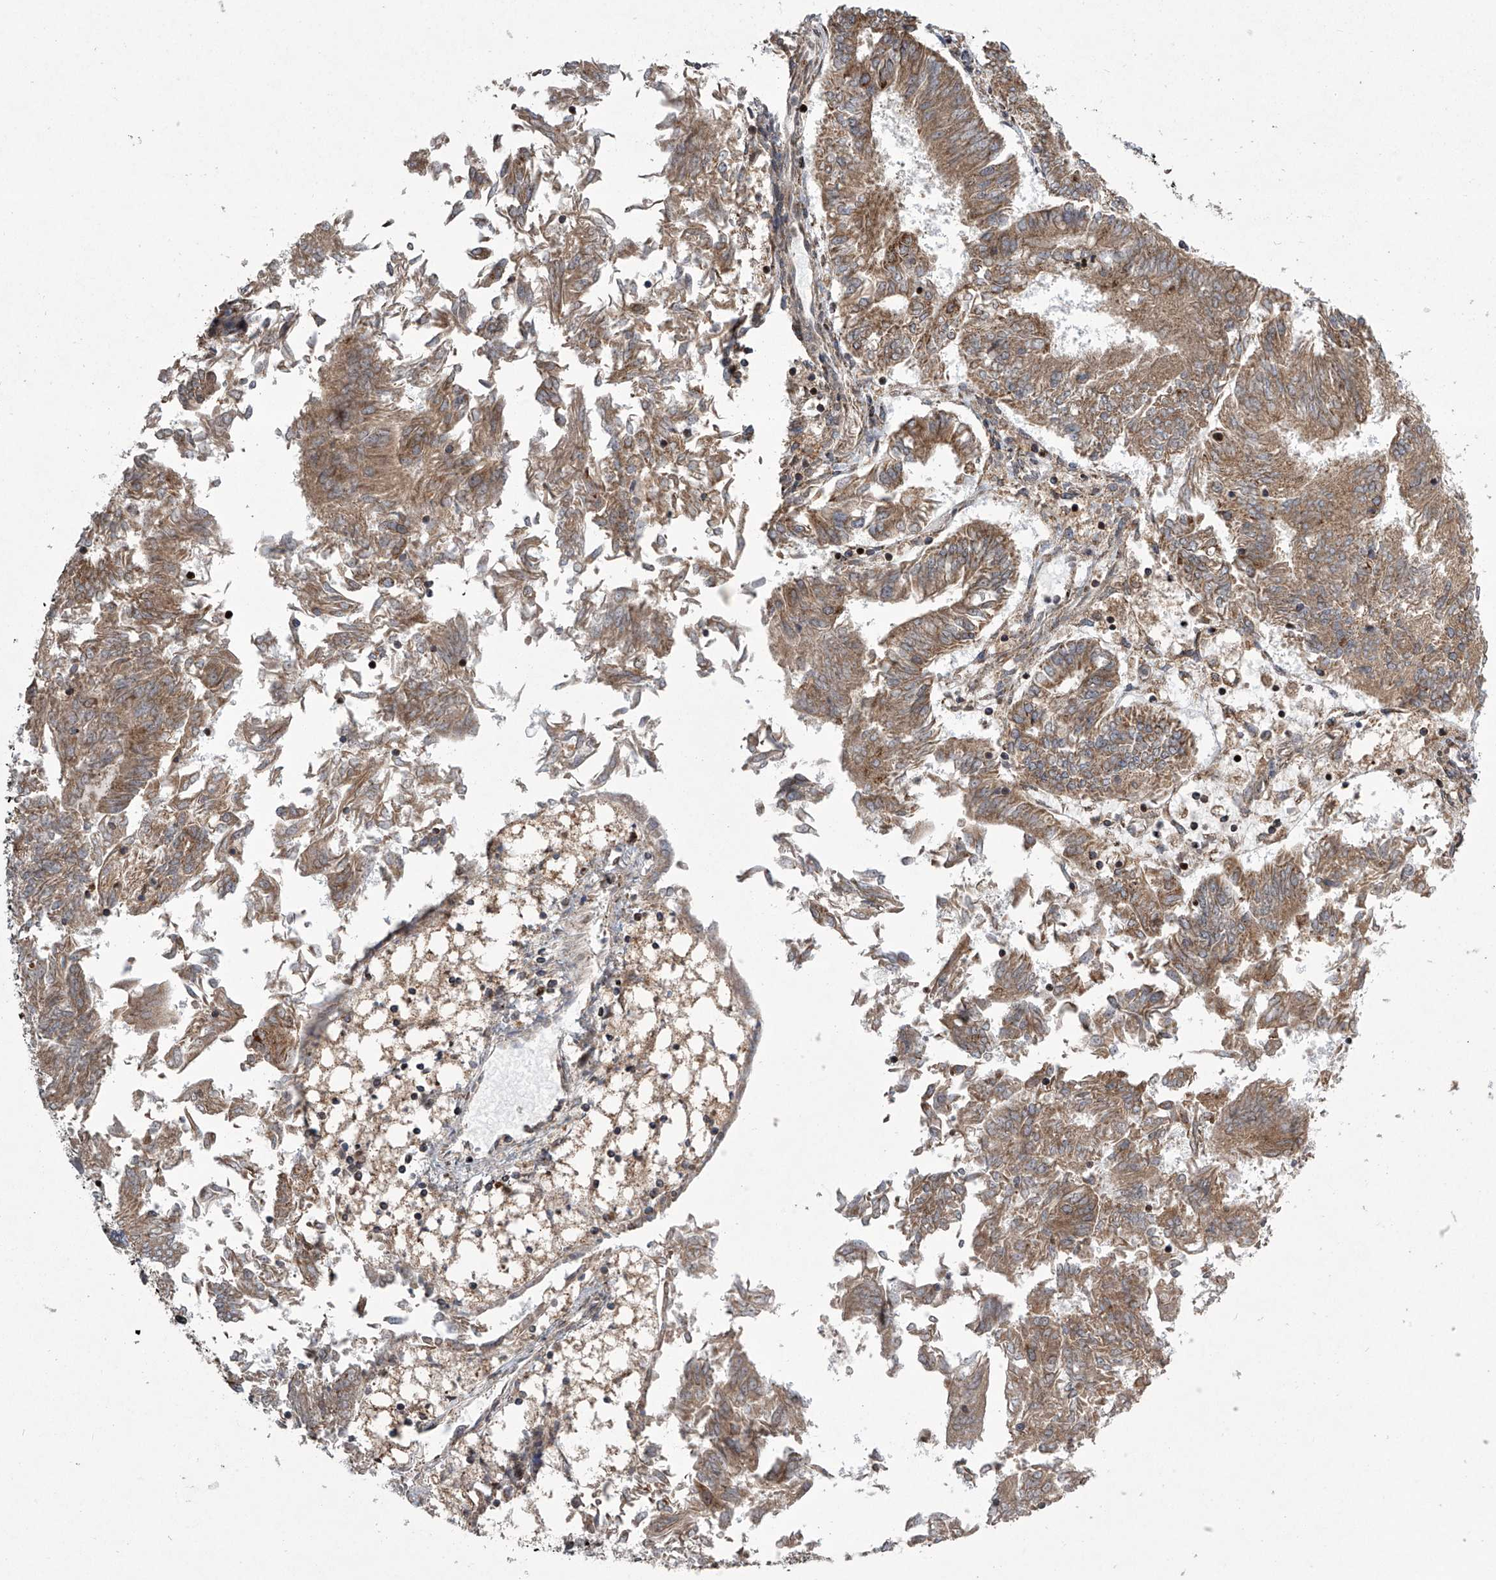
{"staining": {"intensity": "moderate", "quantity": ">75%", "location": "cytoplasmic/membranous"}, "tissue": "endometrial cancer", "cell_type": "Tumor cells", "image_type": "cancer", "snomed": [{"axis": "morphology", "description": "Adenocarcinoma, NOS"}, {"axis": "topography", "description": "Endometrium"}], "caption": "Immunohistochemistry (IHC) photomicrograph of neoplastic tissue: endometrial cancer (adenocarcinoma) stained using immunohistochemistry (IHC) shows medium levels of moderate protein expression localized specifically in the cytoplasmic/membranous of tumor cells, appearing as a cytoplasmic/membranous brown color.", "gene": "STRADA", "patient": {"sex": "female", "age": 58}}